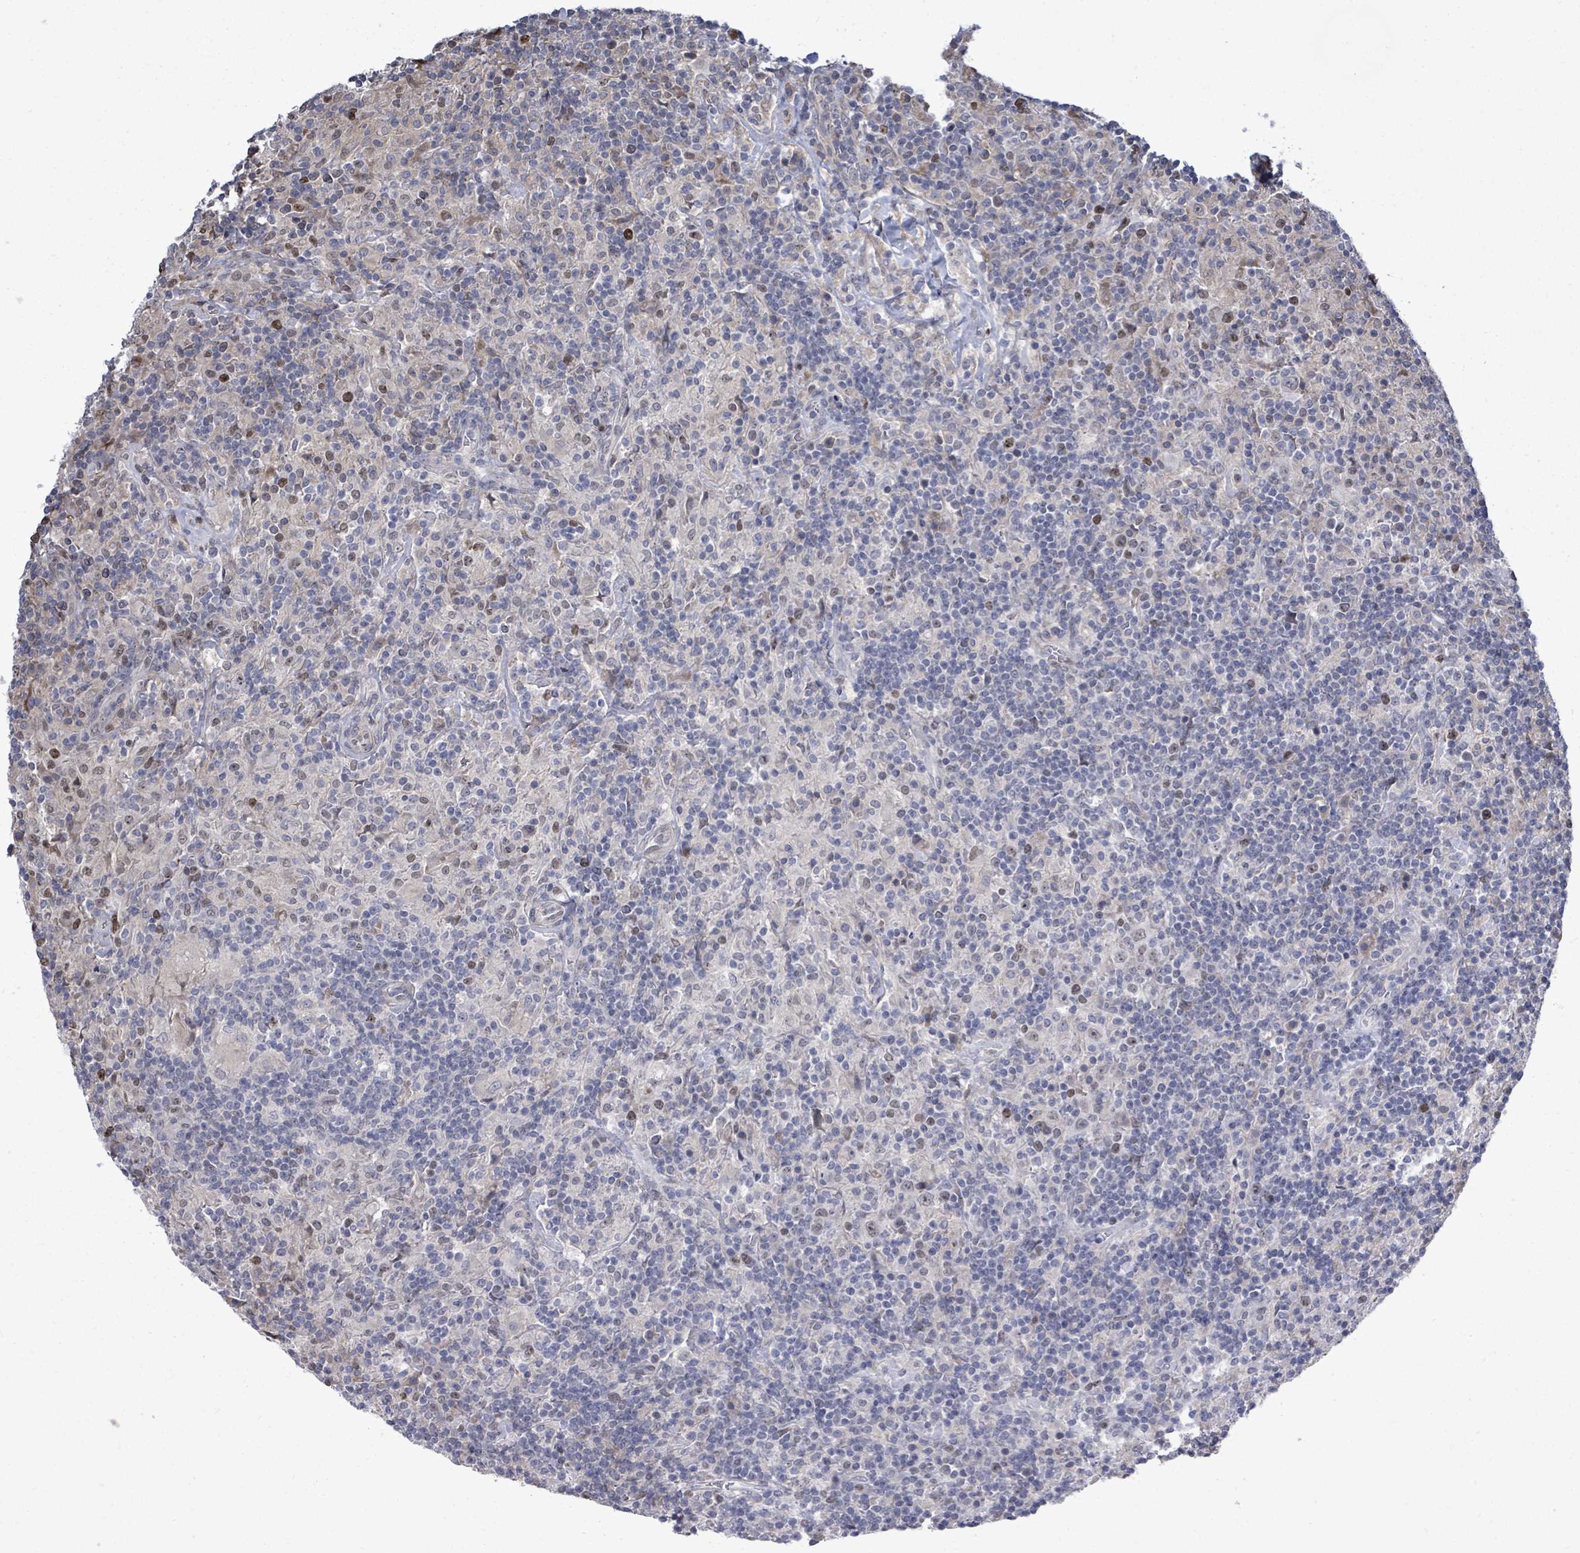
{"staining": {"intensity": "moderate", "quantity": "25%-75%", "location": "nuclear"}, "tissue": "lymphoma", "cell_type": "Tumor cells", "image_type": "cancer", "snomed": [{"axis": "morphology", "description": "Hodgkin's disease, NOS"}, {"axis": "topography", "description": "Lymph node"}], "caption": "Immunohistochemistry micrograph of Hodgkin's disease stained for a protein (brown), which demonstrates medium levels of moderate nuclear staining in approximately 25%-75% of tumor cells.", "gene": "PAPSS1", "patient": {"sex": "male", "age": 70}}